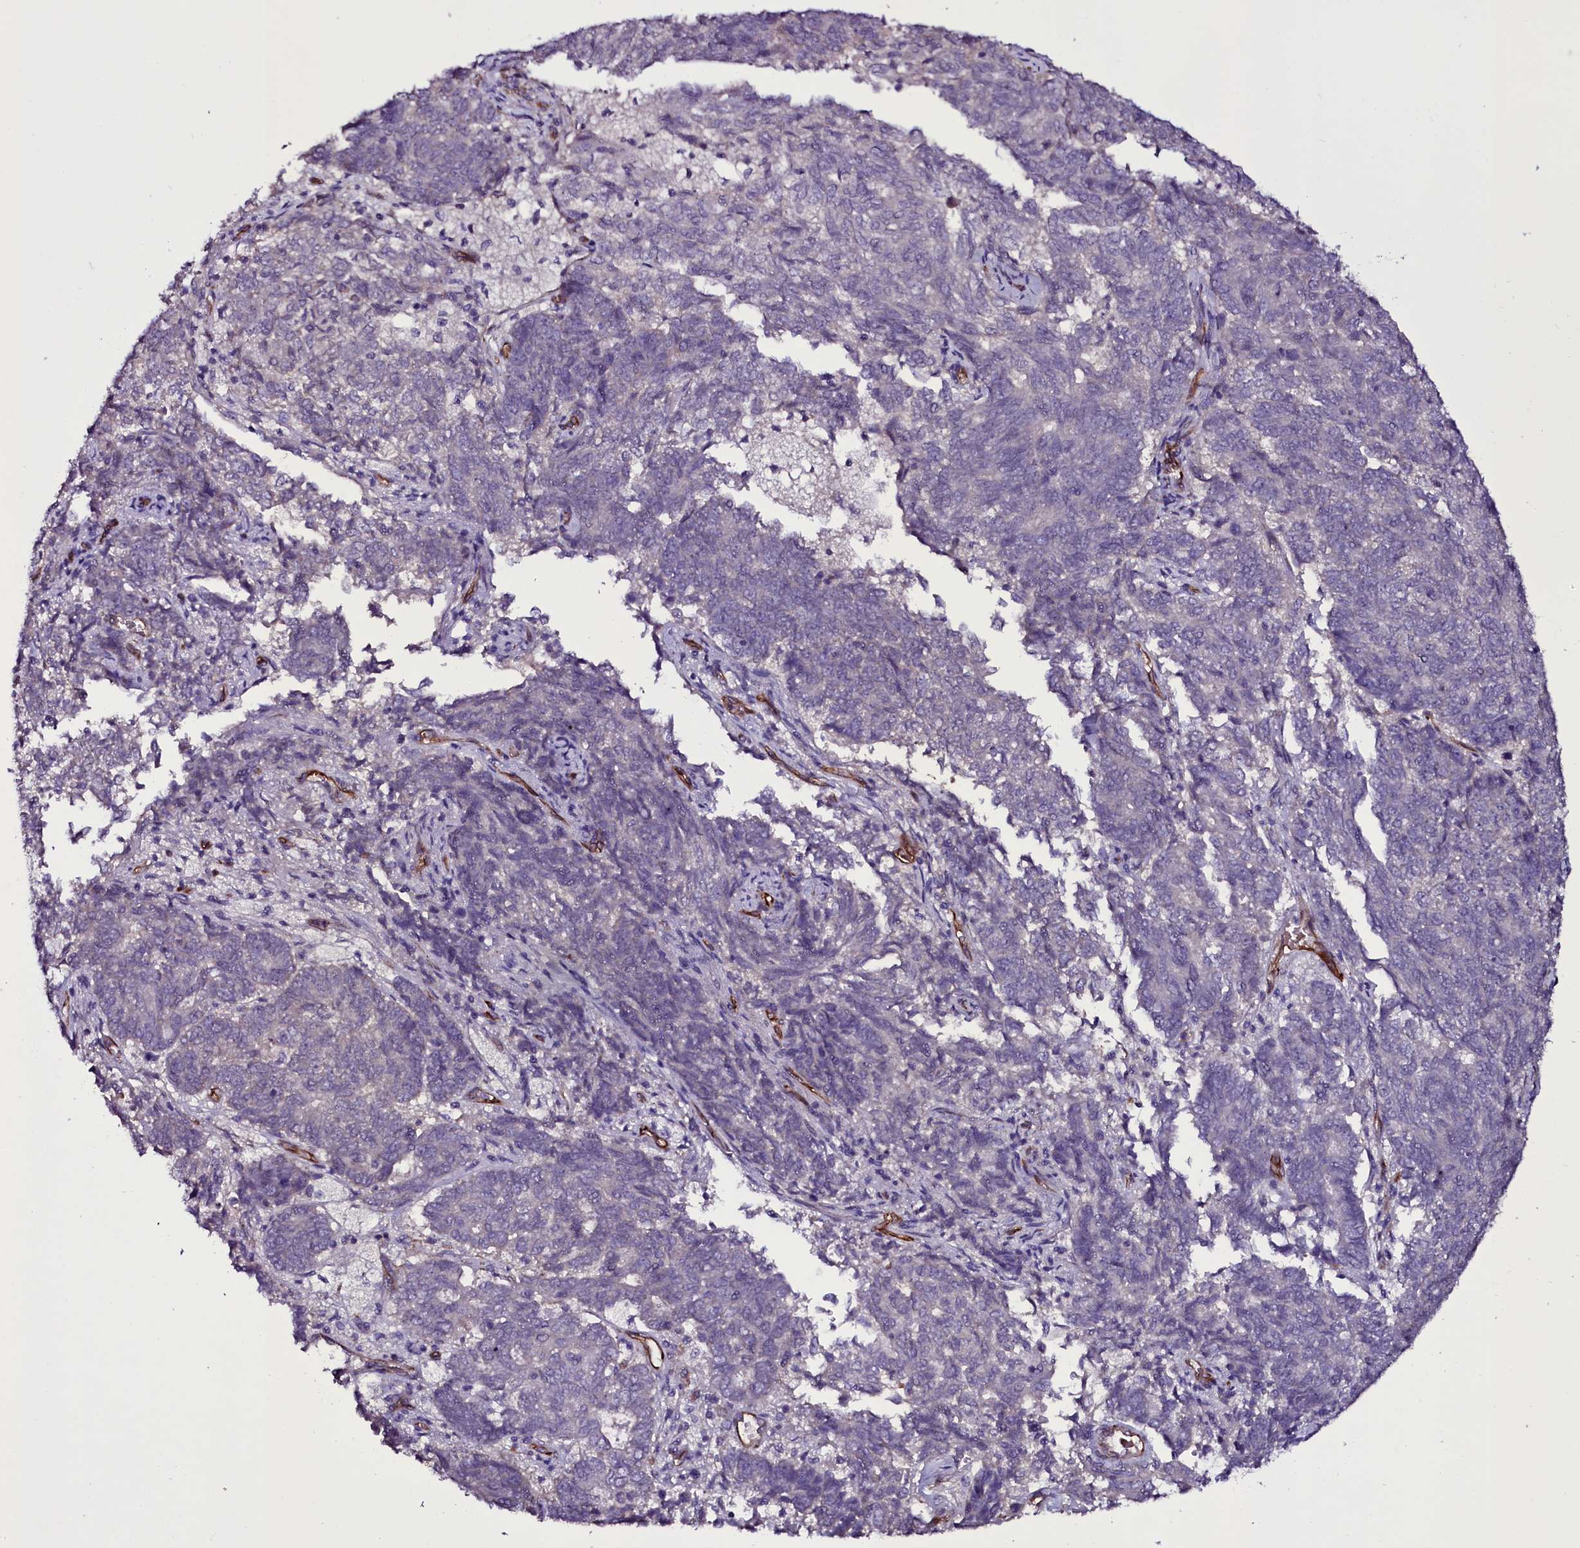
{"staining": {"intensity": "negative", "quantity": "none", "location": "none"}, "tissue": "endometrial cancer", "cell_type": "Tumor cells", "image_type": "cancer", "snomed": [{"axis": "morphology", "description": "Adenocarcinoma, NOS"}, {"axis": "topography", "description": "Endometrium"}], "caption": "Immunohistochemistry of endometrial cancer exhibits no staining in tumor cells.", "gene": "MEX3C", "patient": {"sex": "female", "age": 80}}